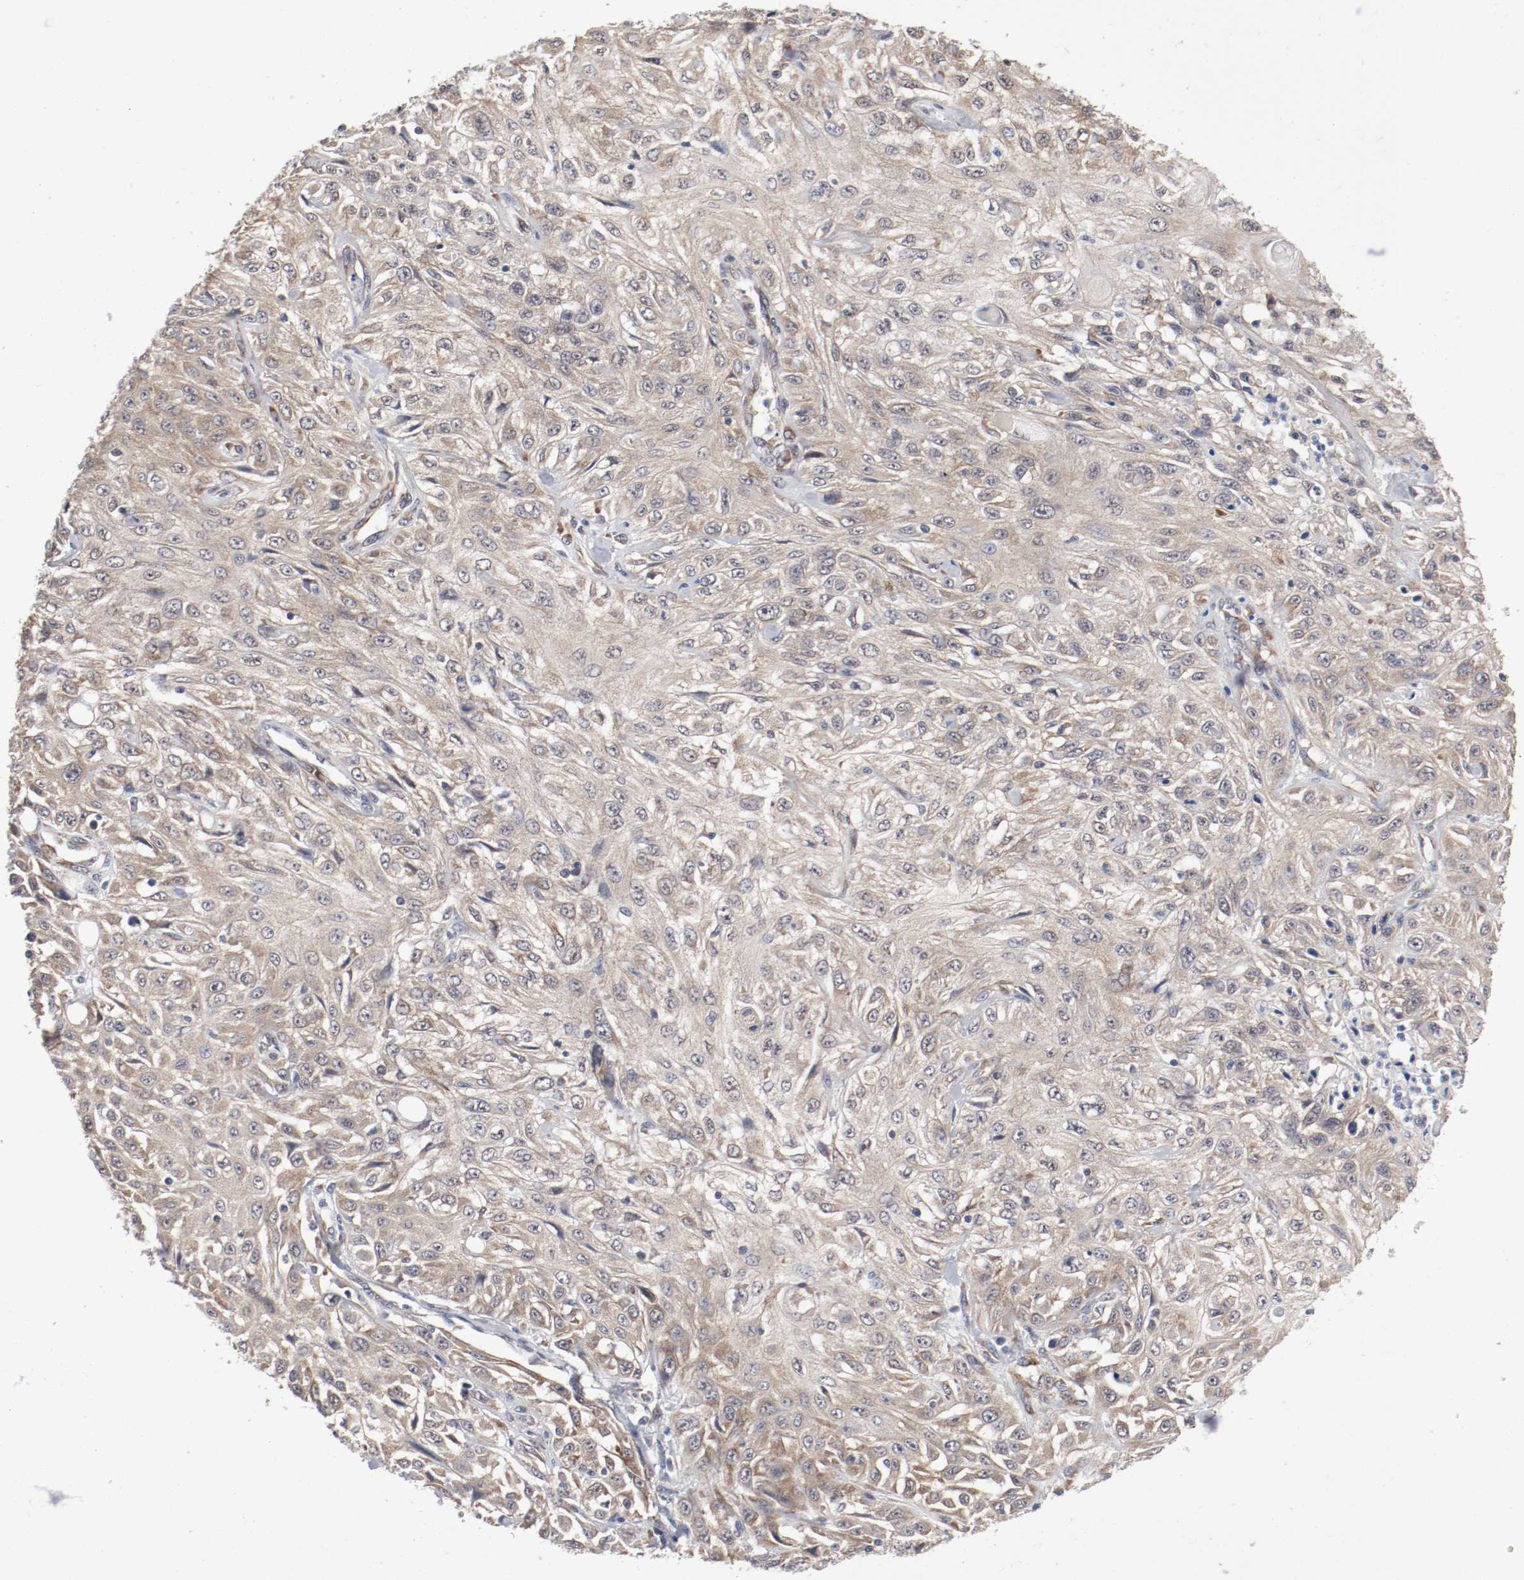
{"staining": {"intensity": "weak", "quantity": ">75%", "location": "cytoplasmic/membranous"}, "tissue": "skin cancer", "cell_type": "Tumor cells", "image_type": "cancer", "snomed": [{"axis": "morphology", "description": "Squamous cell carcinoma, NOS"}, {"axis": "topography", "description": "Skin"}], "caption": "This is a photomicrograph of IHC staining of skin cancer (squamous cell carcinoma), which shows weak positivity in the cytoplasmic/membranous of tumor cells.", "gene": "FKBP3", "patient": {"sex": "male", "age": 75}}